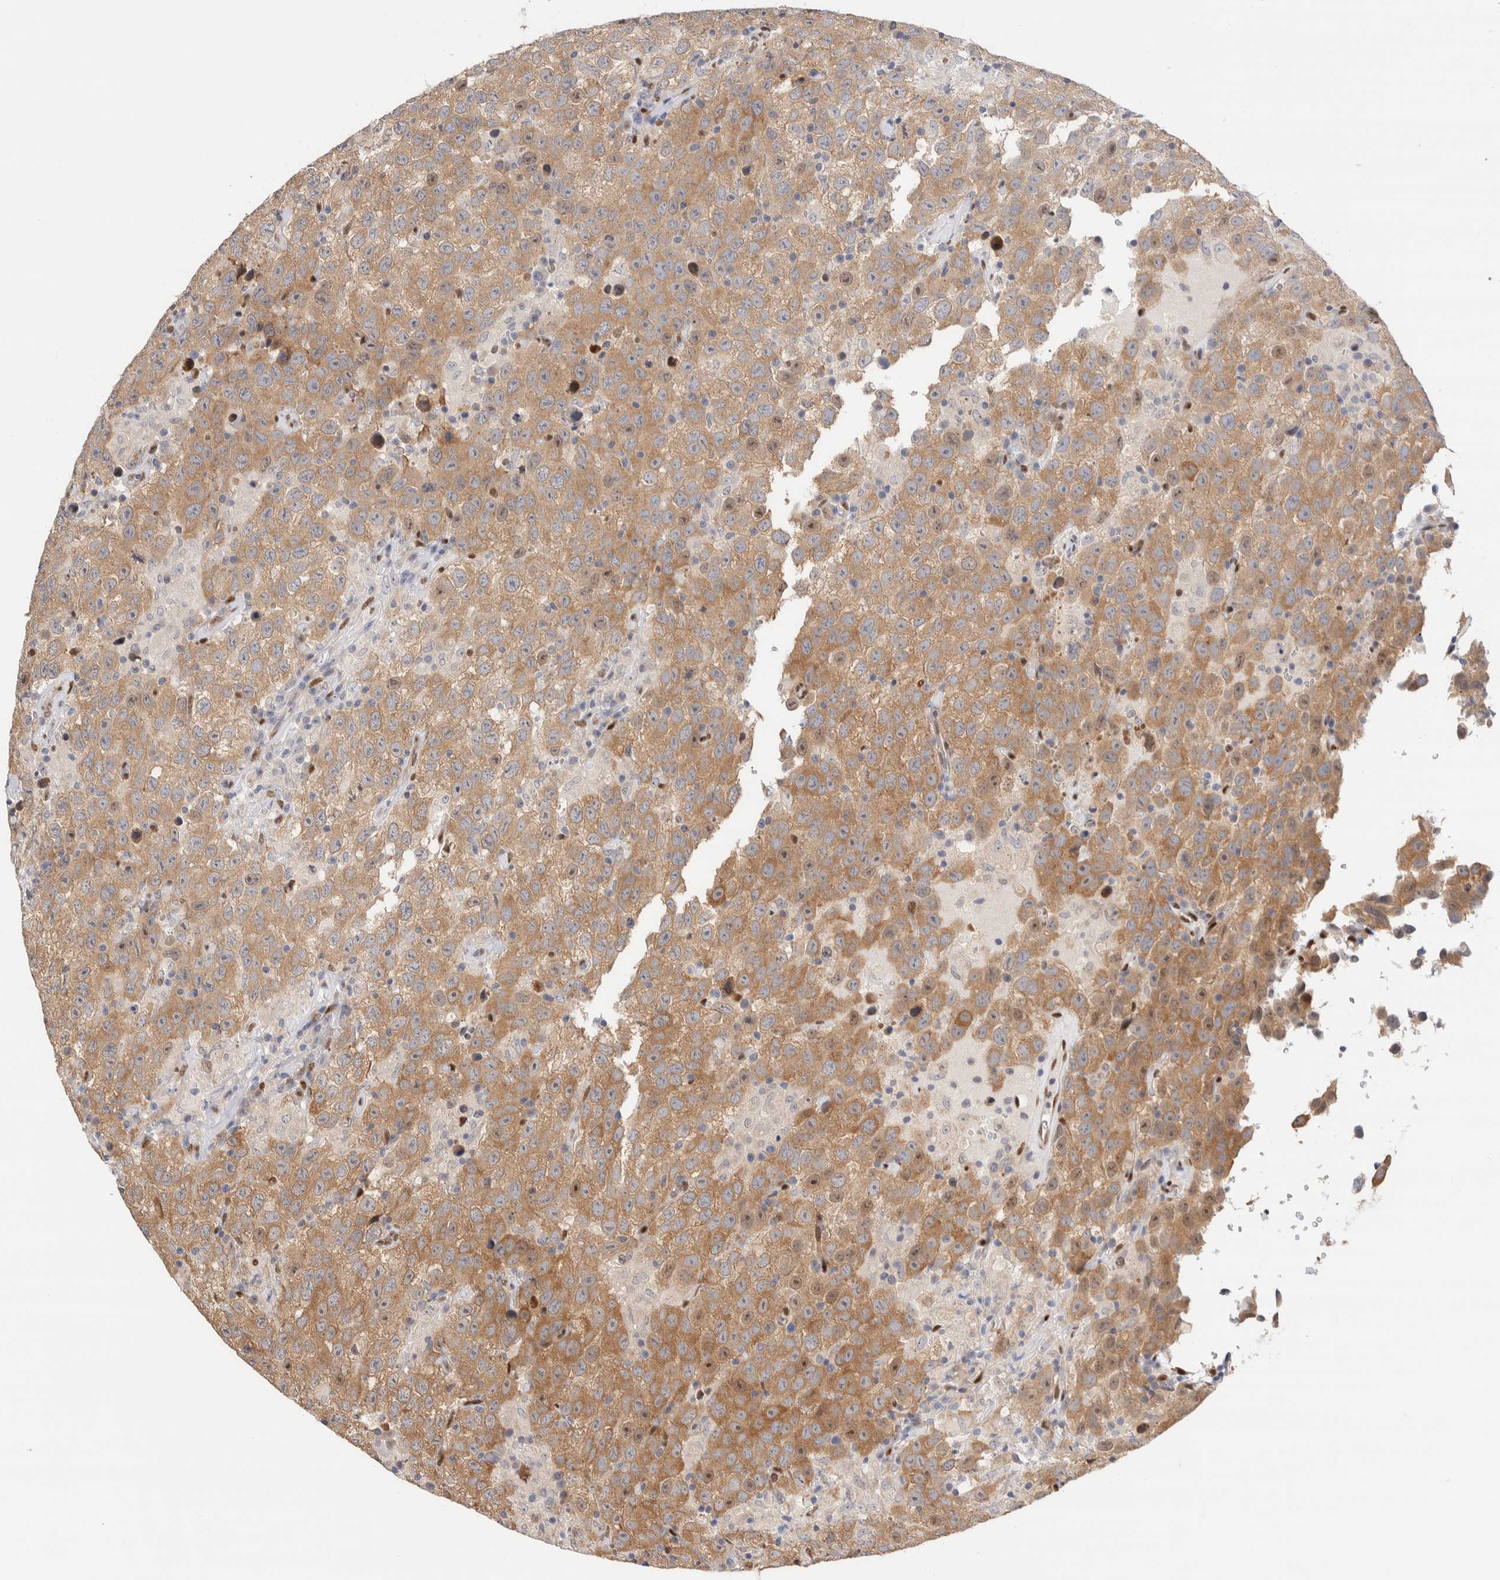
{"staining": {"intensity": "weak", "quantity": ">75%", "location": "cytoplasmic/membranous"}, "tissue": "testis cancer", "cell_type": "Tumor cells", "image_type": "cancer", "snomed": [{"axis": "morphology", "description": "Seminoma, NOS"}, {"axis": "topography", "description": "Testis"}], "caption": "Approximately >75% of tumor cells in seminoma (testis) show weak cytoplasmic/membranous protein staining as visualized by brown immunohistochemical staining.", "gene": "NSMAF", "patient": {"sex": "male", "age": 41}}